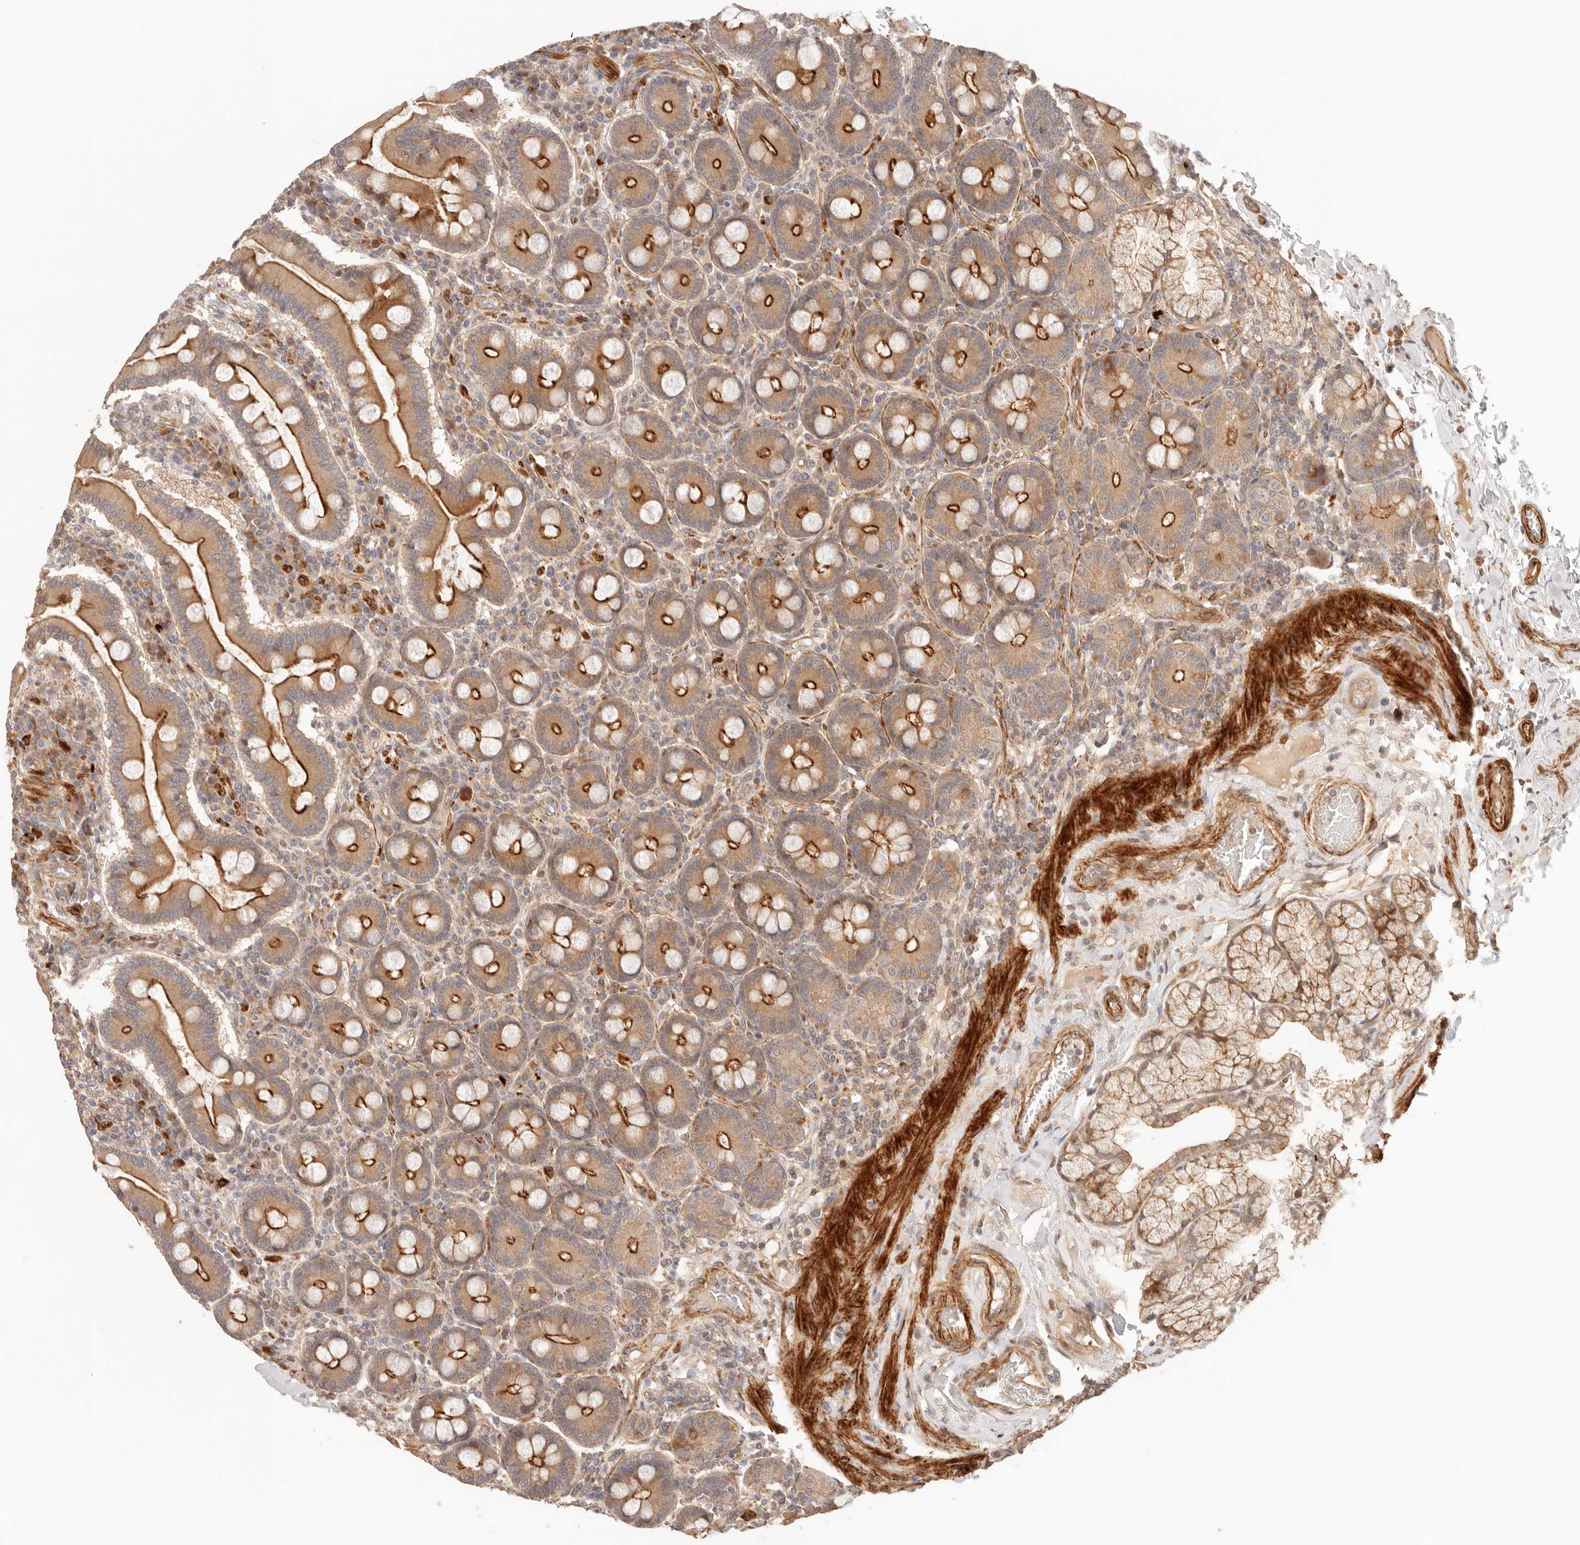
{"staining": {"intensity": "strong", "quantity": ">75%", "location": "cytoplasmic/membranous"}, "tissue": "duodenum", "cell_type": "Glandular cells", "image_type": "normal", "snomed": [{"axis": "morphology", "description": "Normal tissue, NOS"}, {"axis": "topography", "description": "Duodenum"}], "caption": "A brown stain highlights strong cytoplasmic/membranous positivity of a protein in glandular cells of benign duodenum.", "gene": "IL1R2", "patient": {"sex": "male", "age": 50}}